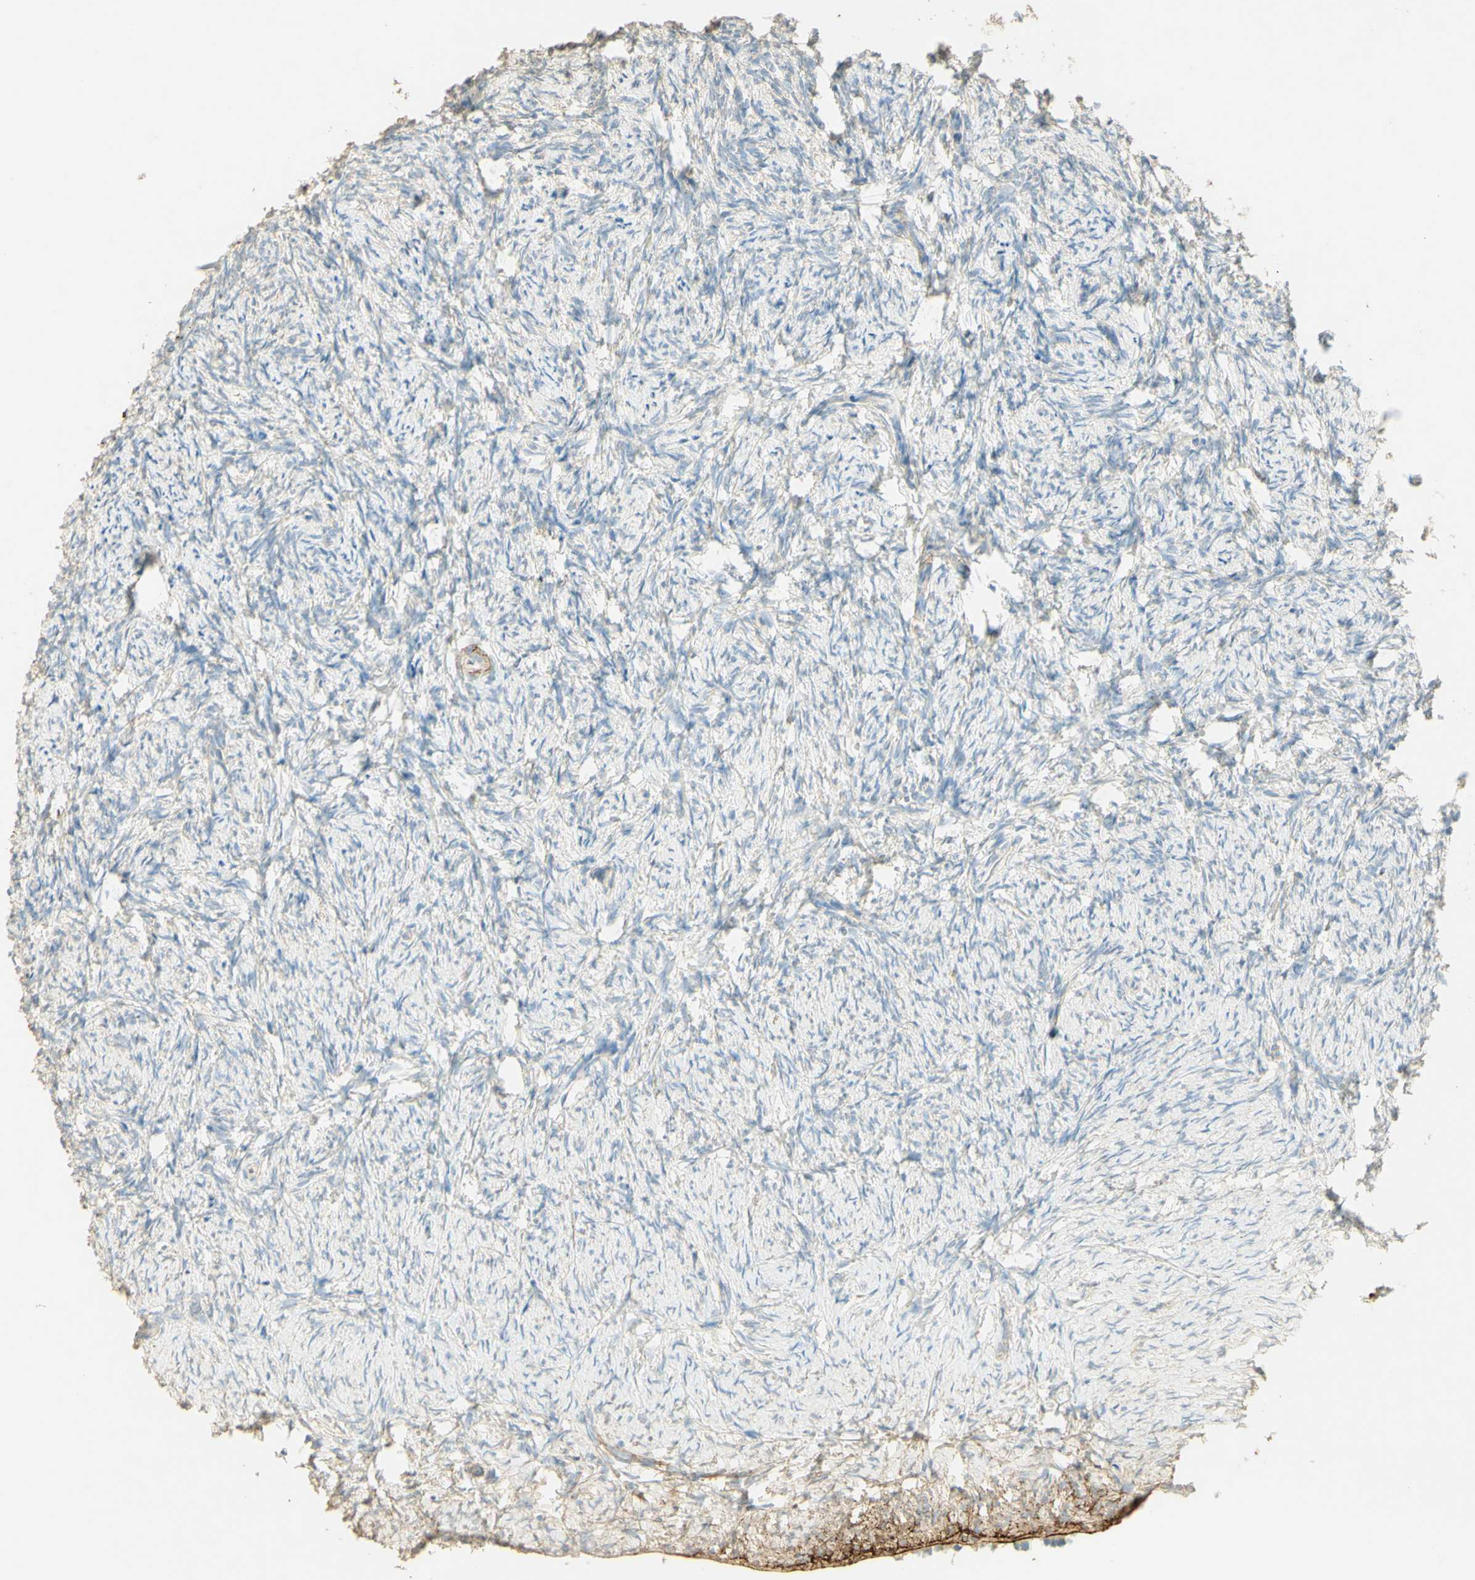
{"staining": {"intensity": "moderate", "quantity": "<25%", "location": "cytoplasmic/membranous"}, "tissue": "ovary", "cell_type": "Ovarian stroma cells", "image_type": "normal", "snomed": [{"axis": "morphology", "description": "Normal tissue, NOS"}, {"axis": "topography", "description": "Ovary"}], "caption": "Protein staining displays moderate cytoplasmic/membranous expression in approximately <25% of ovarian stroma cells in unremarkable ovary. (DAB (3,3'-diaminobenzidine) = brown stain, brightfield microscopy at high magnification).", "gene": "TNN", "patient": {"sex": "female", "age": 60}}